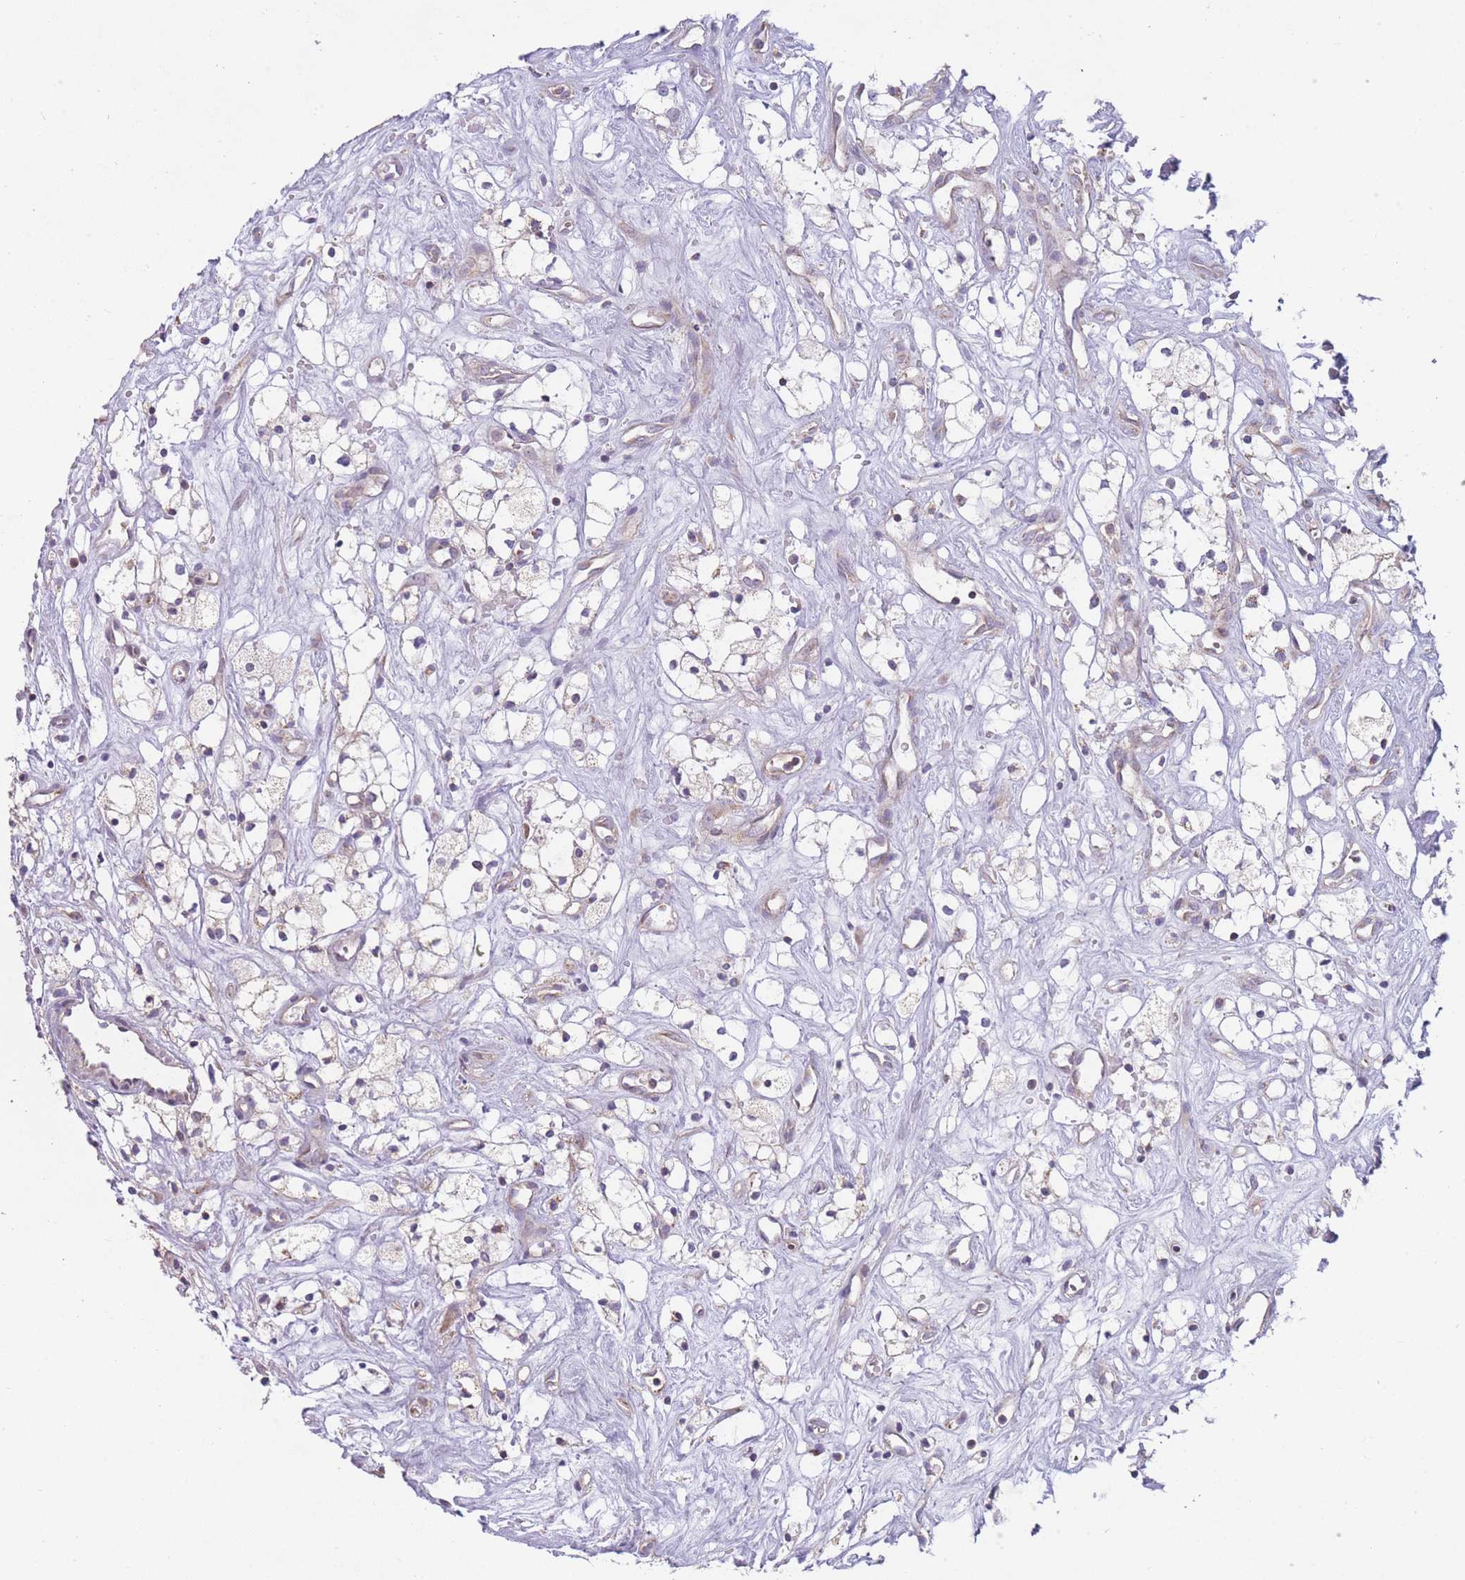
{"staining": {"intensity": "negative", "quantity": "none", "location": "none"}, "tissue": "renal cancer", "cell_type": "Tumor cells", "image_type": "cancer", "snomed": [{"axis": "morphology", "description": "Adenocarcinoma, NOS"}, {"axis": "topography", "description": "Kidney"}], "caption": "Adenocarcinoma (renal) stained for a protein using immunohistochemistry shows no staining tumor cells.", "gene": "NDUFA9", "patient": {"sex": "male", "age": 59}}